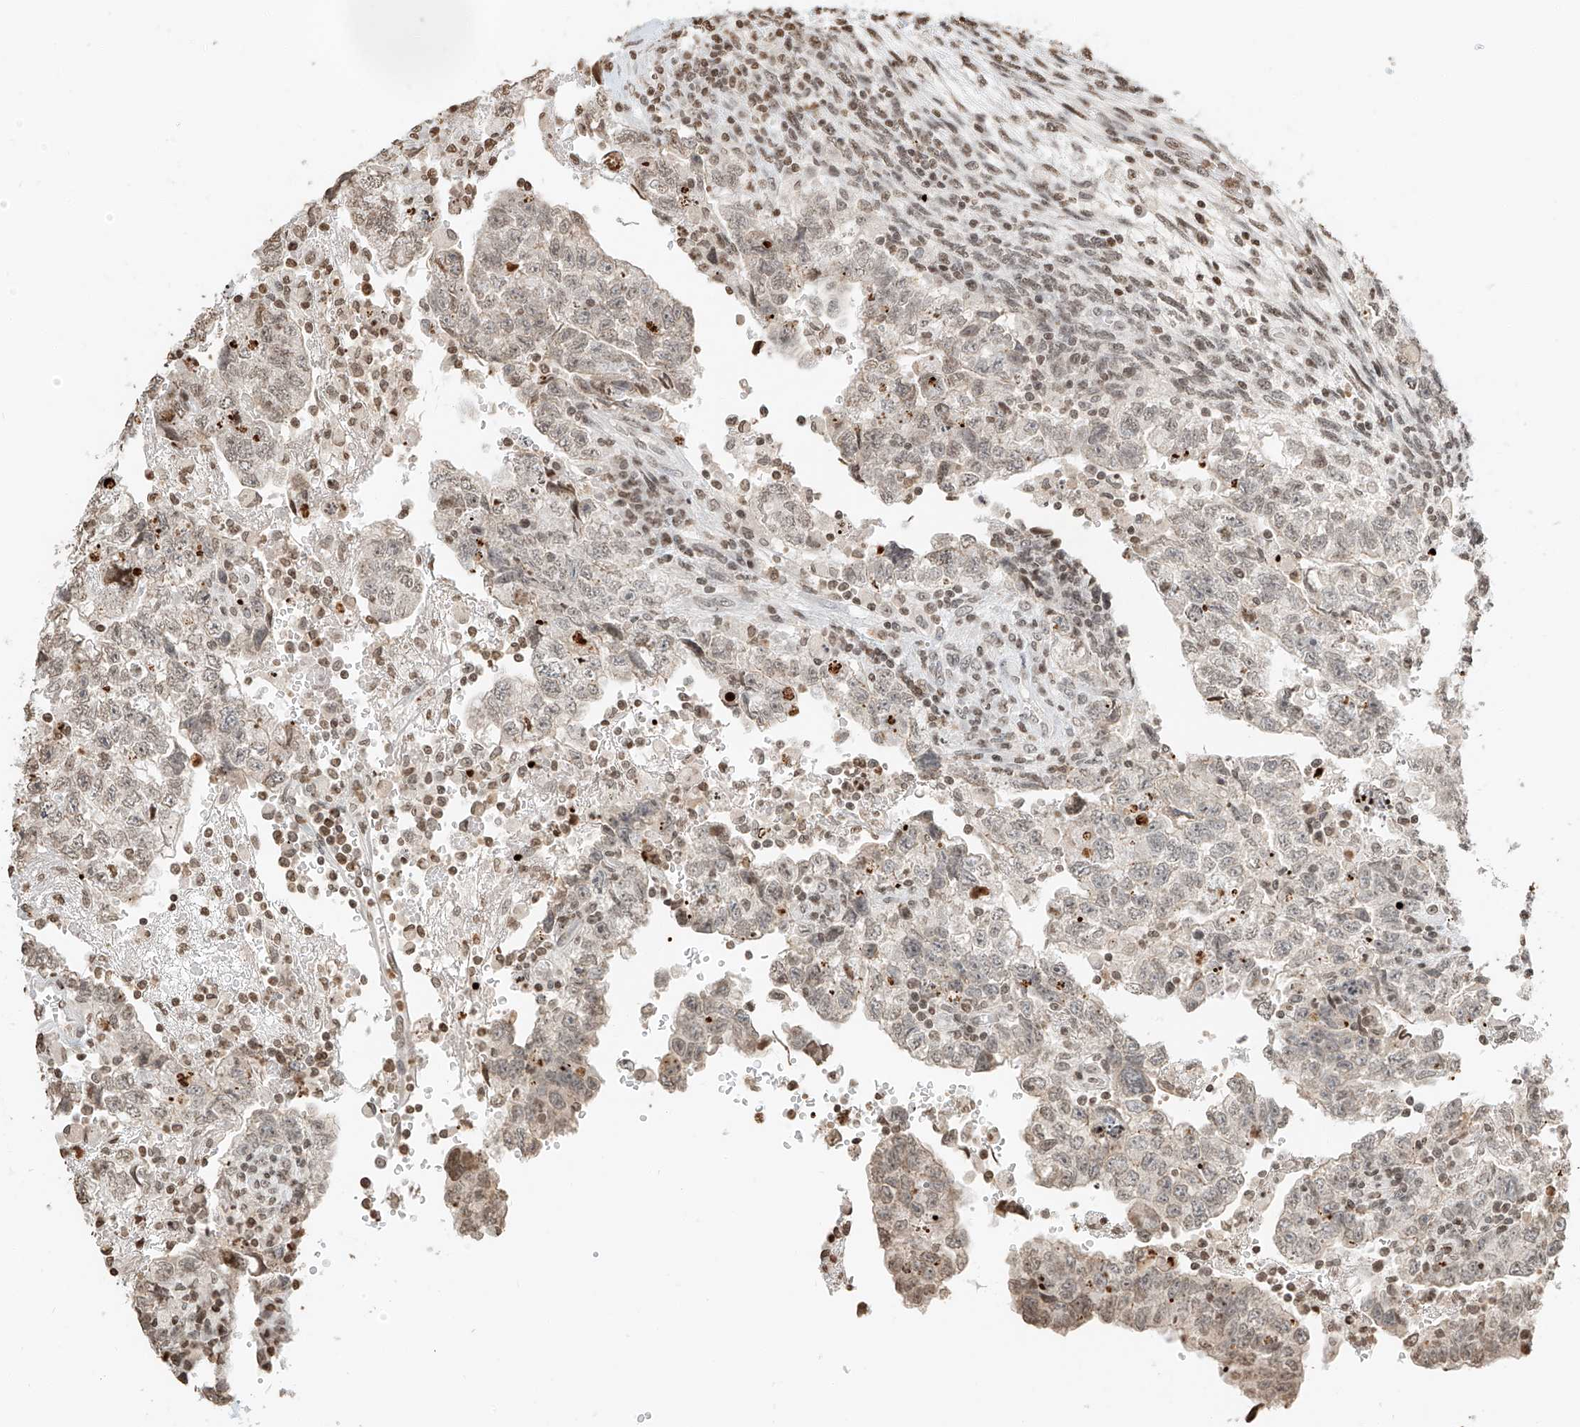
{"staining": {"intensity": "weak", "quantity": ">75%", "location": "nuclear"}, "tissue": "testis cancer", "cell_type": "Tumor cells", "image_type": "cancer", "snomed": [{"axis": "morphology", "description": "Normal tissue, NOS"}, {"axis": "morphology", "description": "Carcinoma, Embryonal, NOS"}, {"axis": "topography", "description": "Testis"}], "caption": "Immunohistochemistry (IHC) of human testis cancer reveals low levels of weak nuclear expression in approximately >75% of tumor cells.", "gene": "C17orf58", "patient": {"sex": "male", "age": 36}}